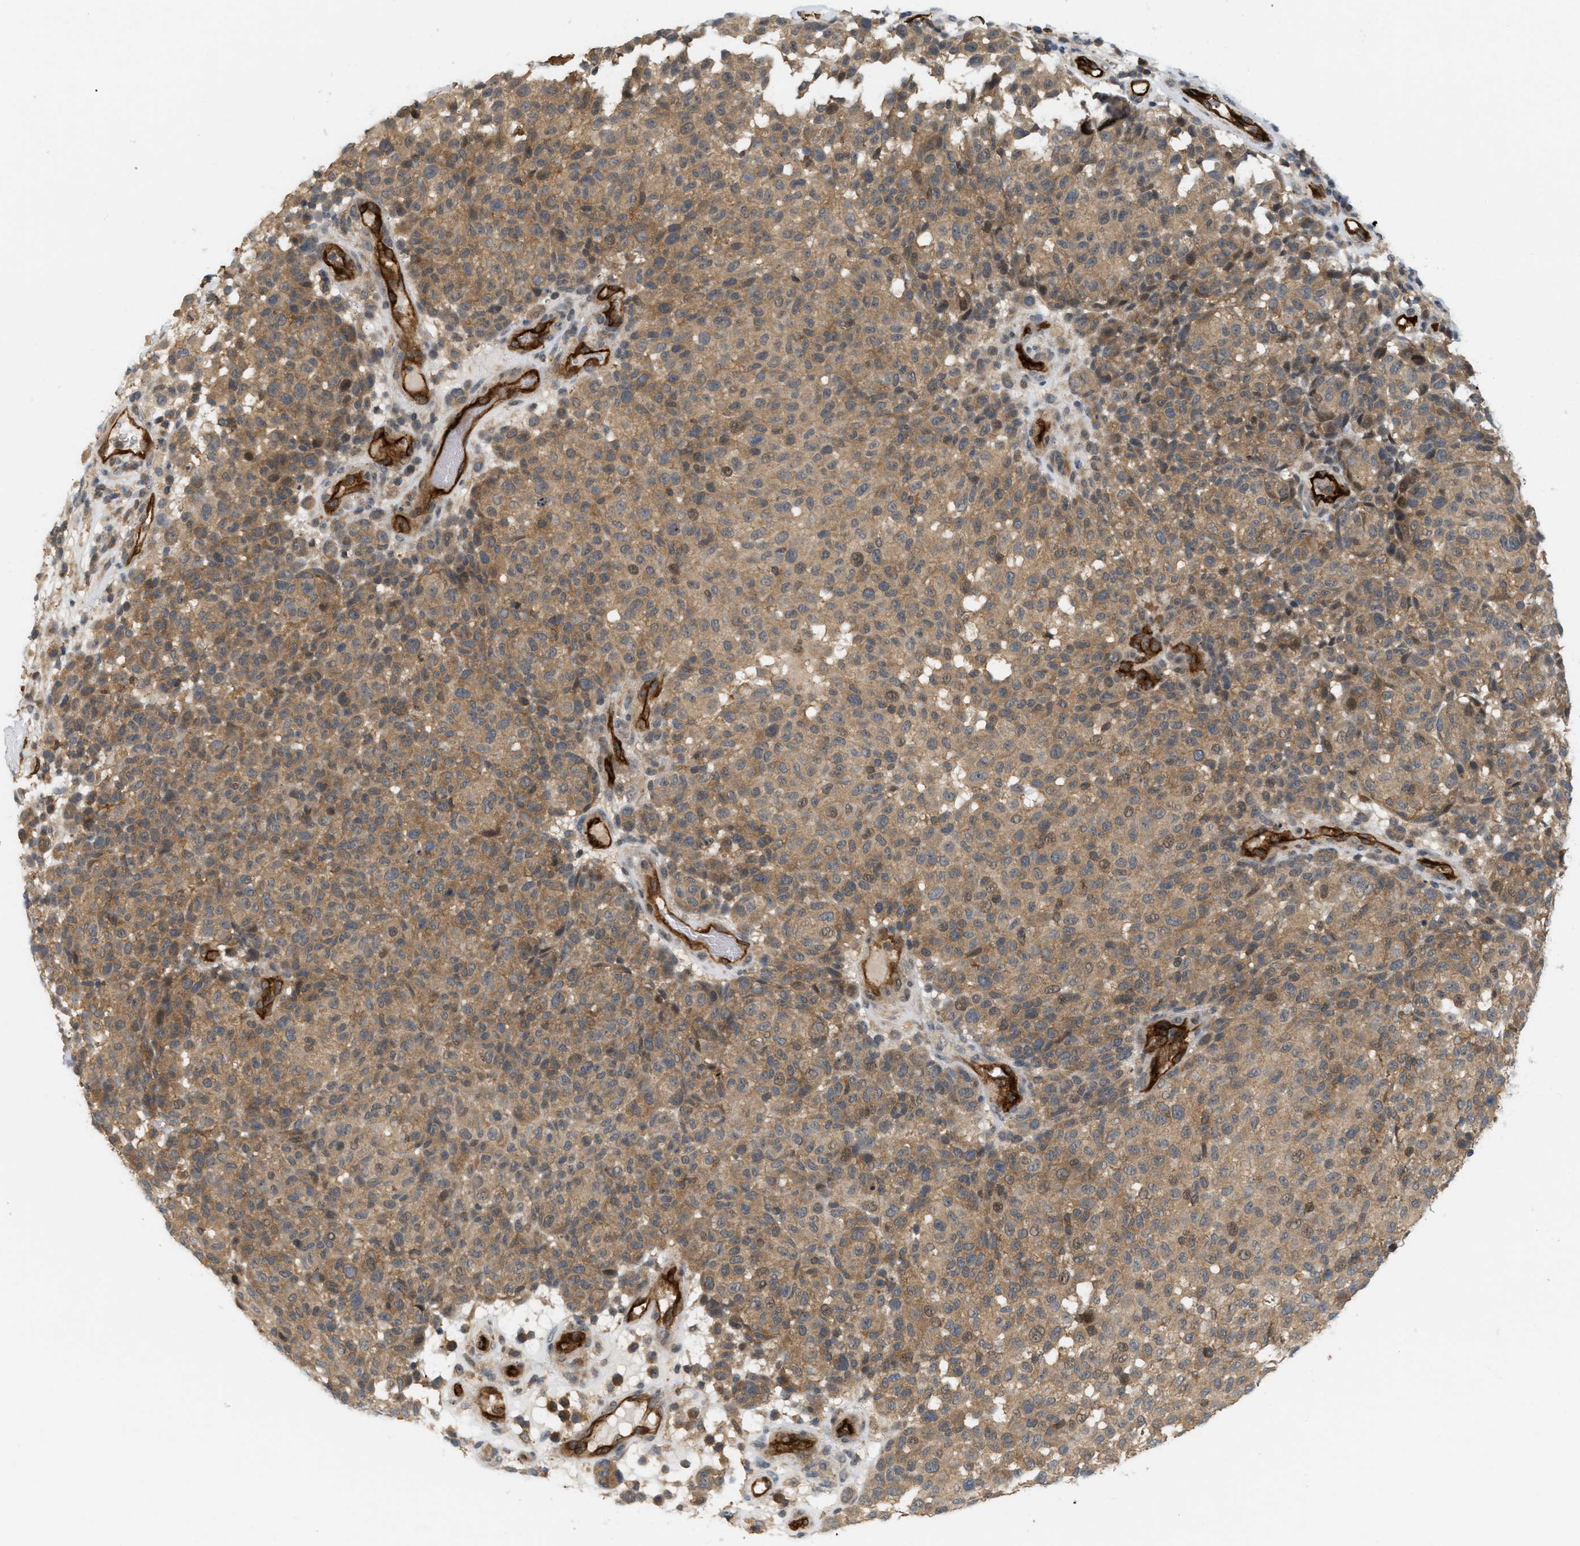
{"staining": {"intensity": "moderate", "quantity": ">75%", "location": "cytoplasmic/membranous"}, "tissue": "melanoma", "cell_type": "Tumor cells", "image_type": "cancer", "snomed": [{"axis": "morphology", "description": "Malignant melanoma, NOS"}, {"axis": "topography", "description": "Skin"}], "caption": "DAB (3,3'-diaminobenzidine) immunohistochemical staining of human malignant melanoma reveals moderate cytoplasmic/membranous protein expression in about >75% of tumor cells.", "gene": "PALMD", "patient": {"sex": "male", "age": 59}}